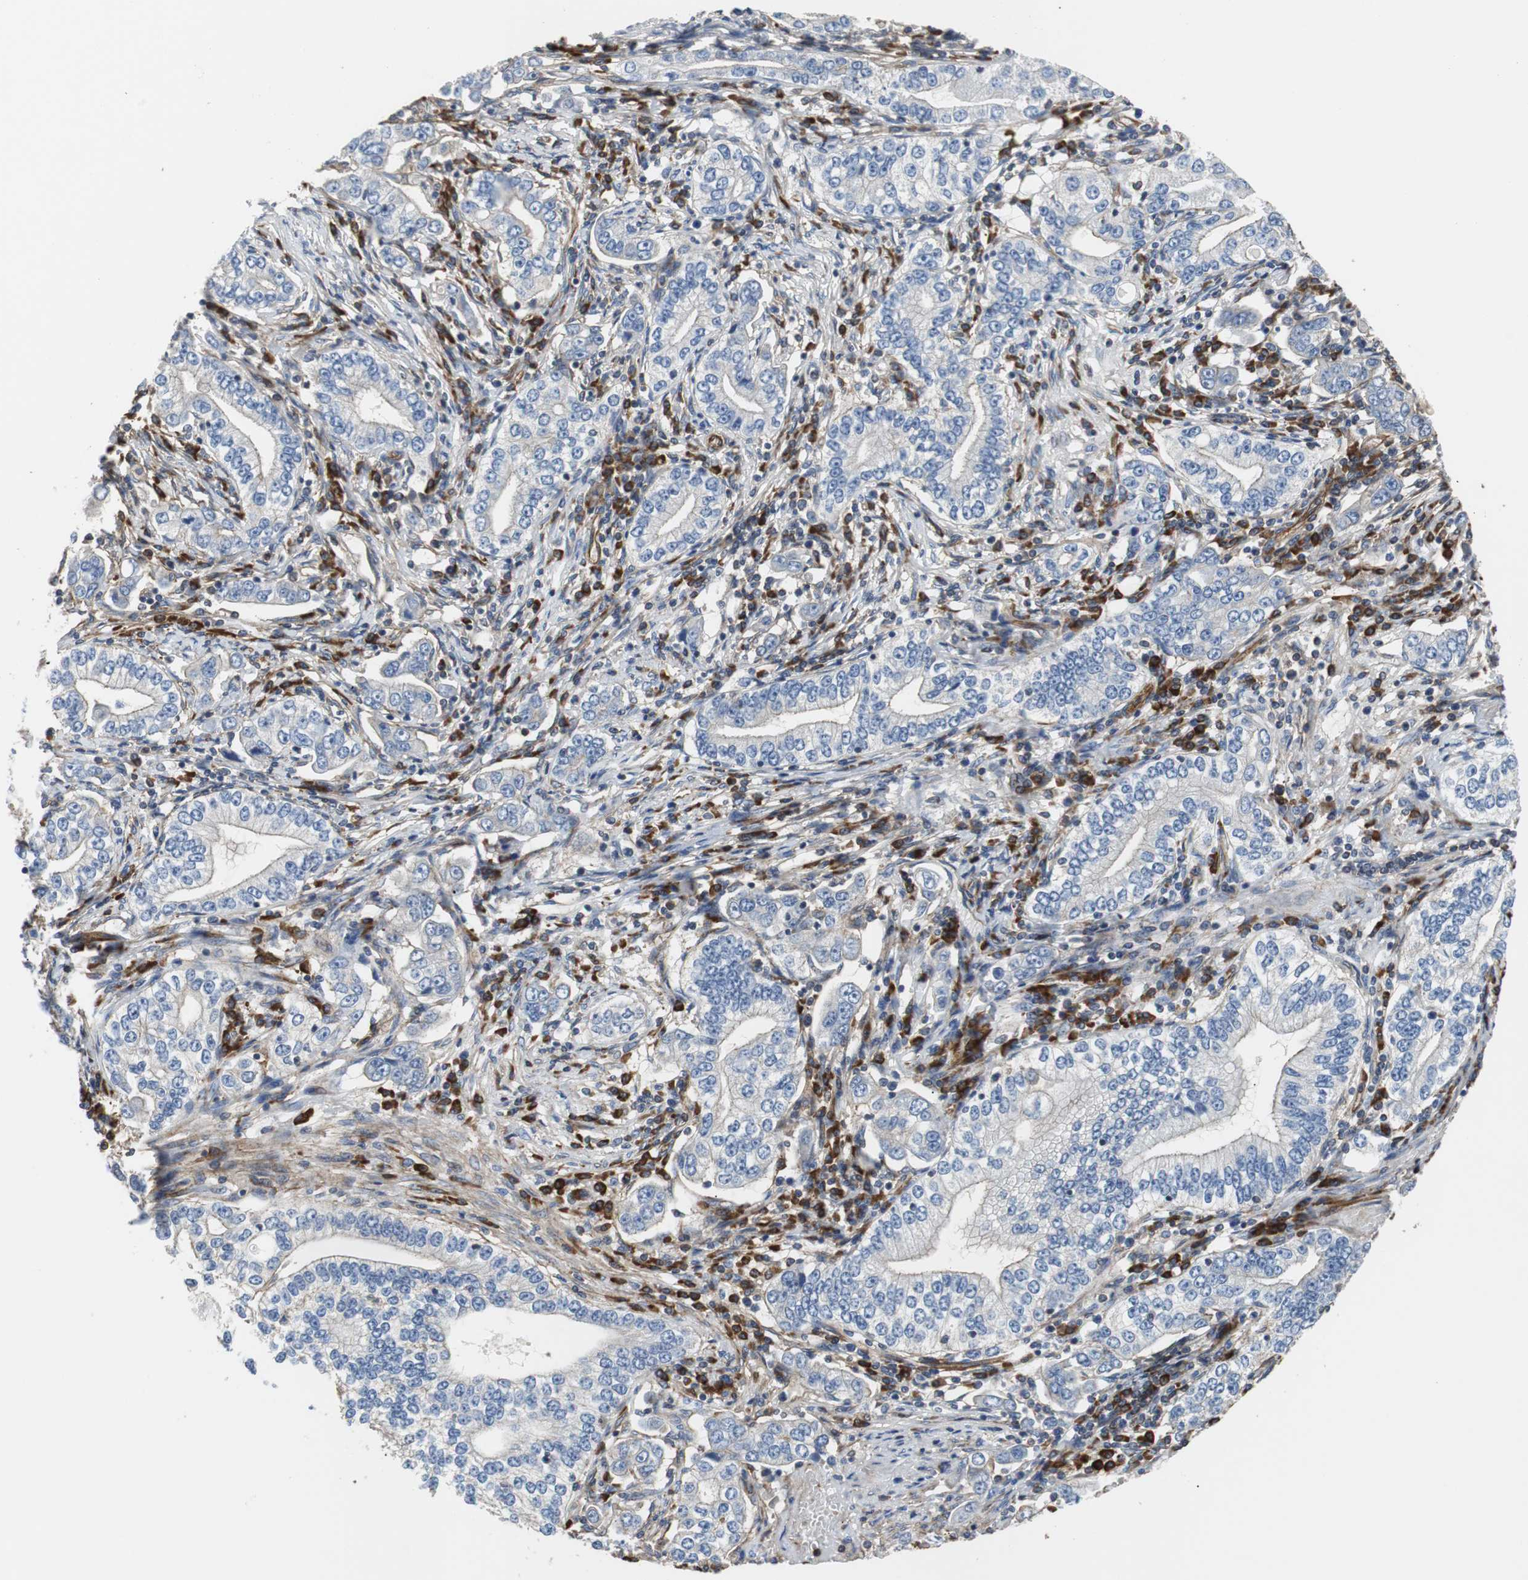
{"staining": {"intensity": "weak", "quantity": ">75%", "location": "cytoplasmic/membranous"}, "tissue": "stomach cancer", "cell_type": "Tumor cells", "image_type": "cancer", "snomed": [{"axis": "morphology", "description": "Adenocarcinoma, NOS"}, {"axis": "topography", "description": "Stomach, lower"}], "caption": "Stomach adenocarcinoma stained with a protein marker exhibits weak staining in tumor cells.", "gene": "PLCG2", "patient": {"sex": "female", "age": 72}}